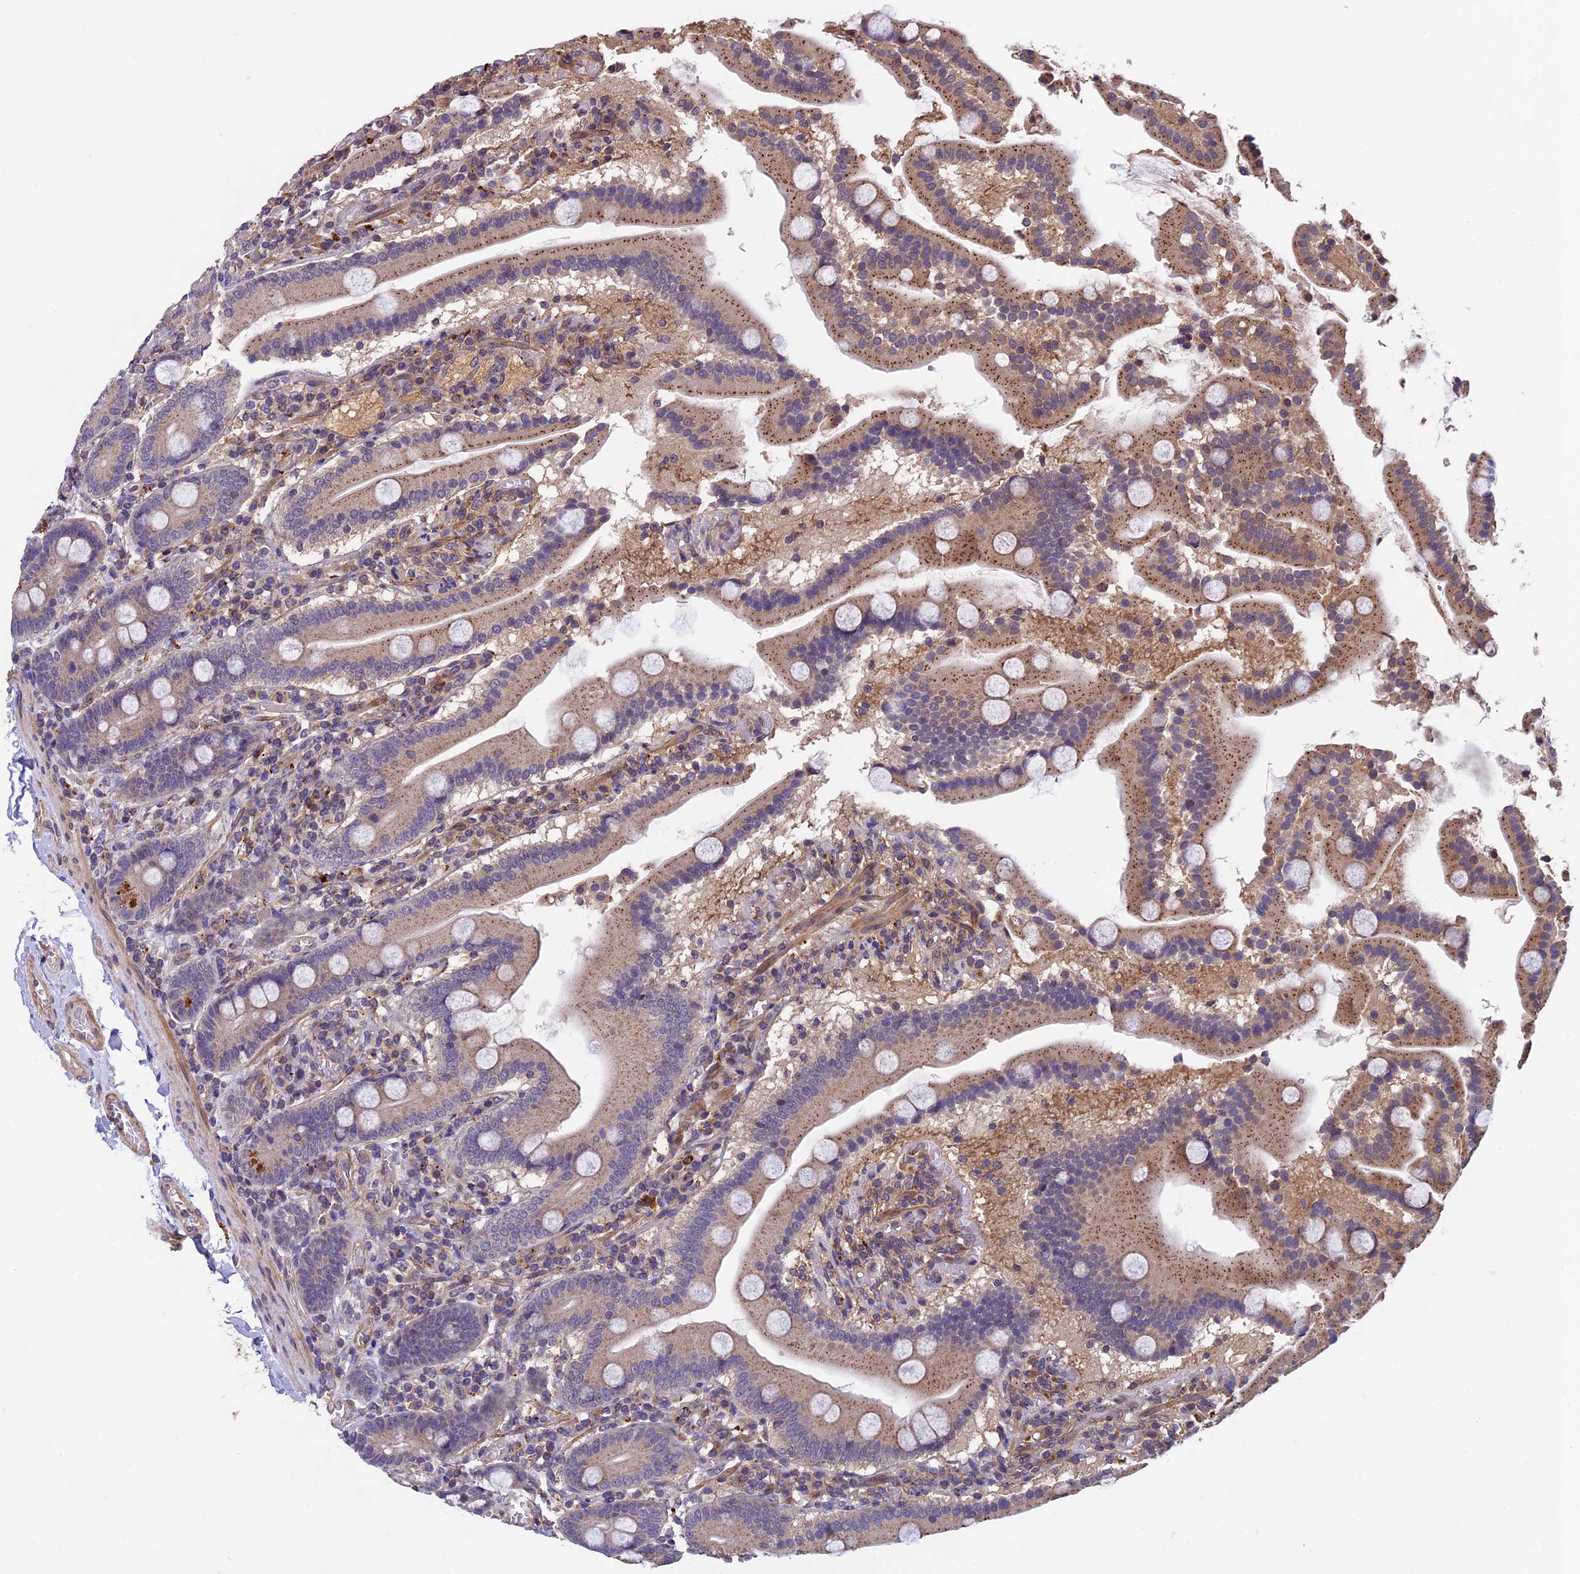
{"staining": {"intensity": "moderate", "quantity": "25%-75%", "location": "cytoplasmic/membranous"}, "tissue": "duodenum", "cell_type": "Glandular cells", "image_type": "normal", "snomed": [{"axis": "morphology", "description": "Normal tissue, NOS"}, {"axis": "topography", "description": "Duodenum"}], "caption": "IHC of benign duodenum displays medium levels of moderate cytoplasmic/membranous expression in approximately 25%-75% of glandular cells.", "gene": "SLC9A5", "patient": {"sex": "male", "age": 55}}